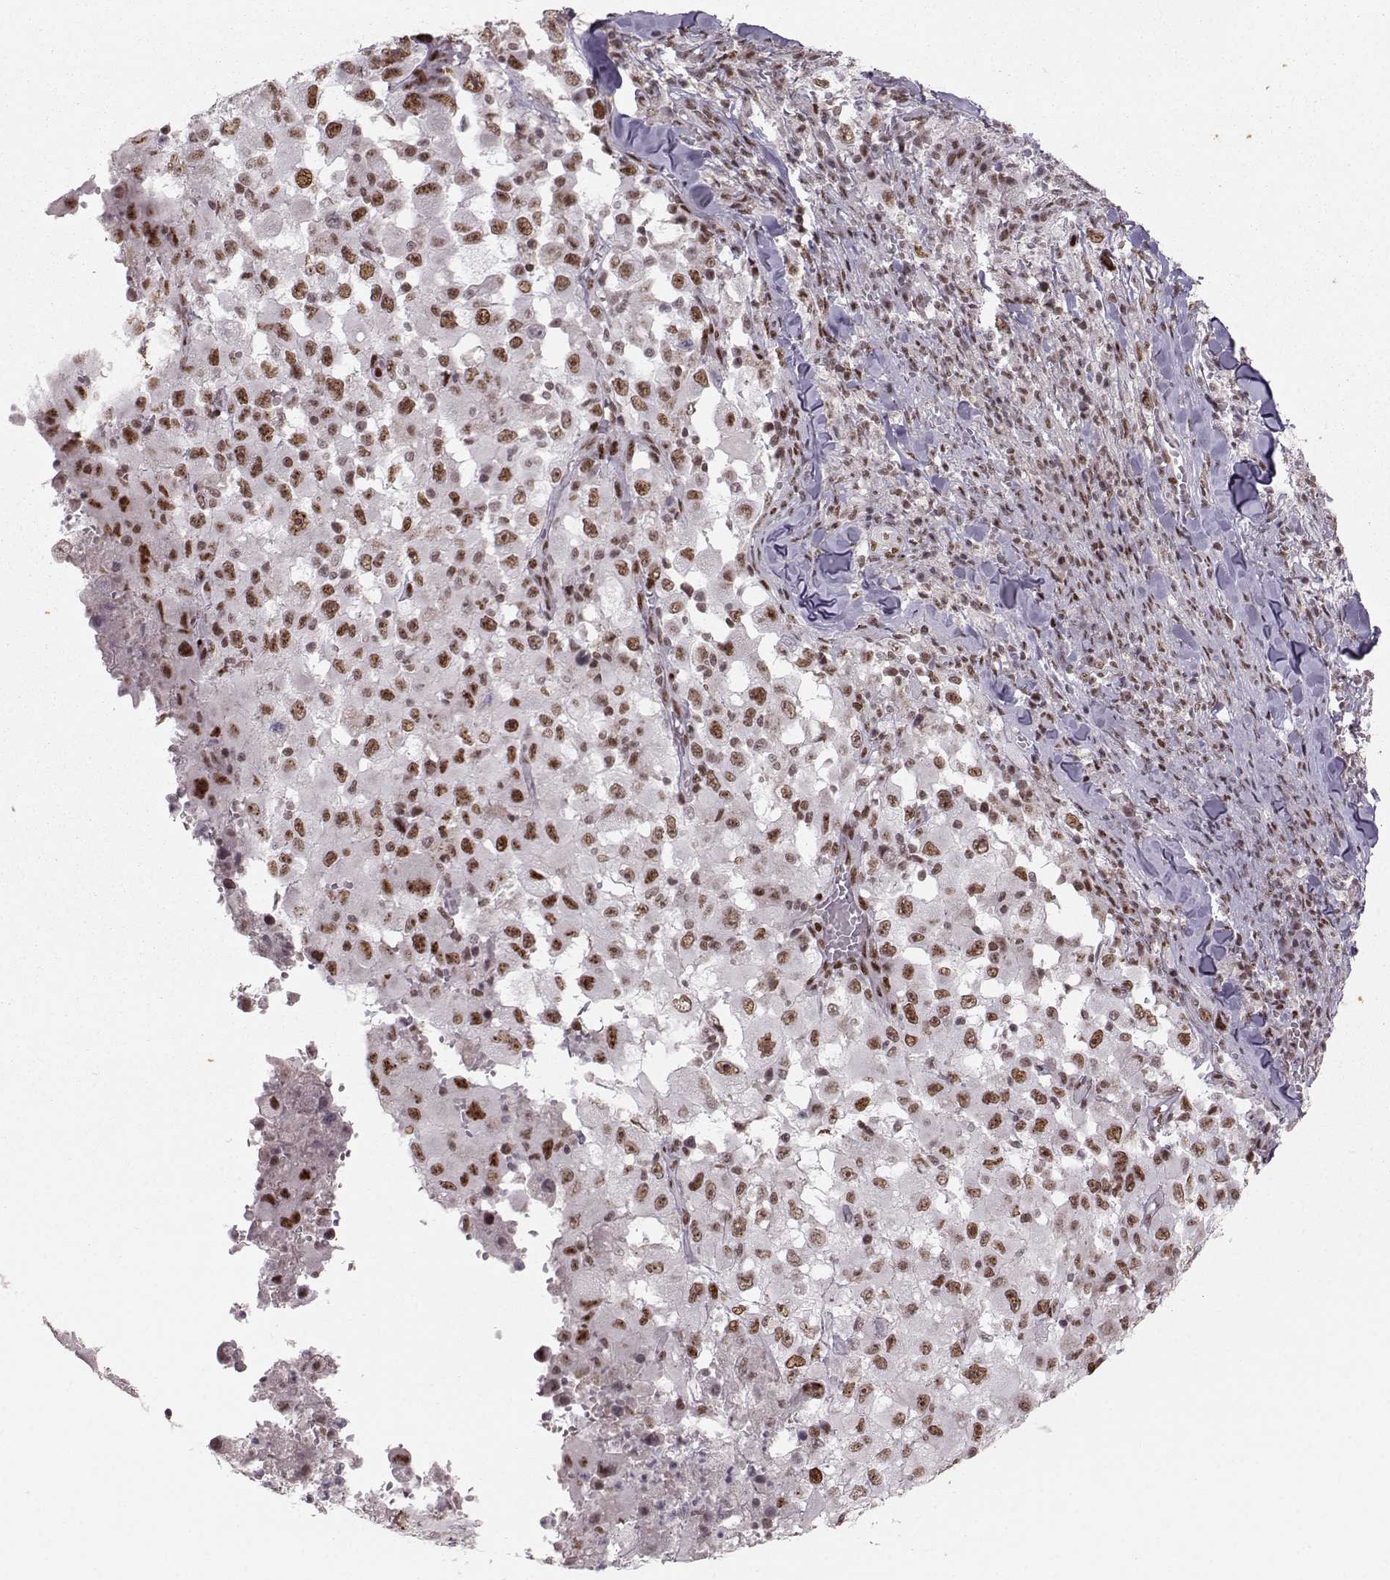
{"staining": {"intensity": "strong", "quantity": ">75%", "location": "nuclear"}, "tissue": "melanoma", "cell_type": "Tumor cells", "image_type": "cancer", "snomed": [{"axis": "morphology", "description": "Malignant melanoma, Metastatic site"}, {"axis": "topography", "description": "Soft tissue"}], "caption": "Protein expression analysis of malignant melanoma (metastatic site) exhibits strong nuclear expression in about >75% of tumor cells.", "gene": "SNAPC2", "patient": {"sex": "male", "age": 50}}